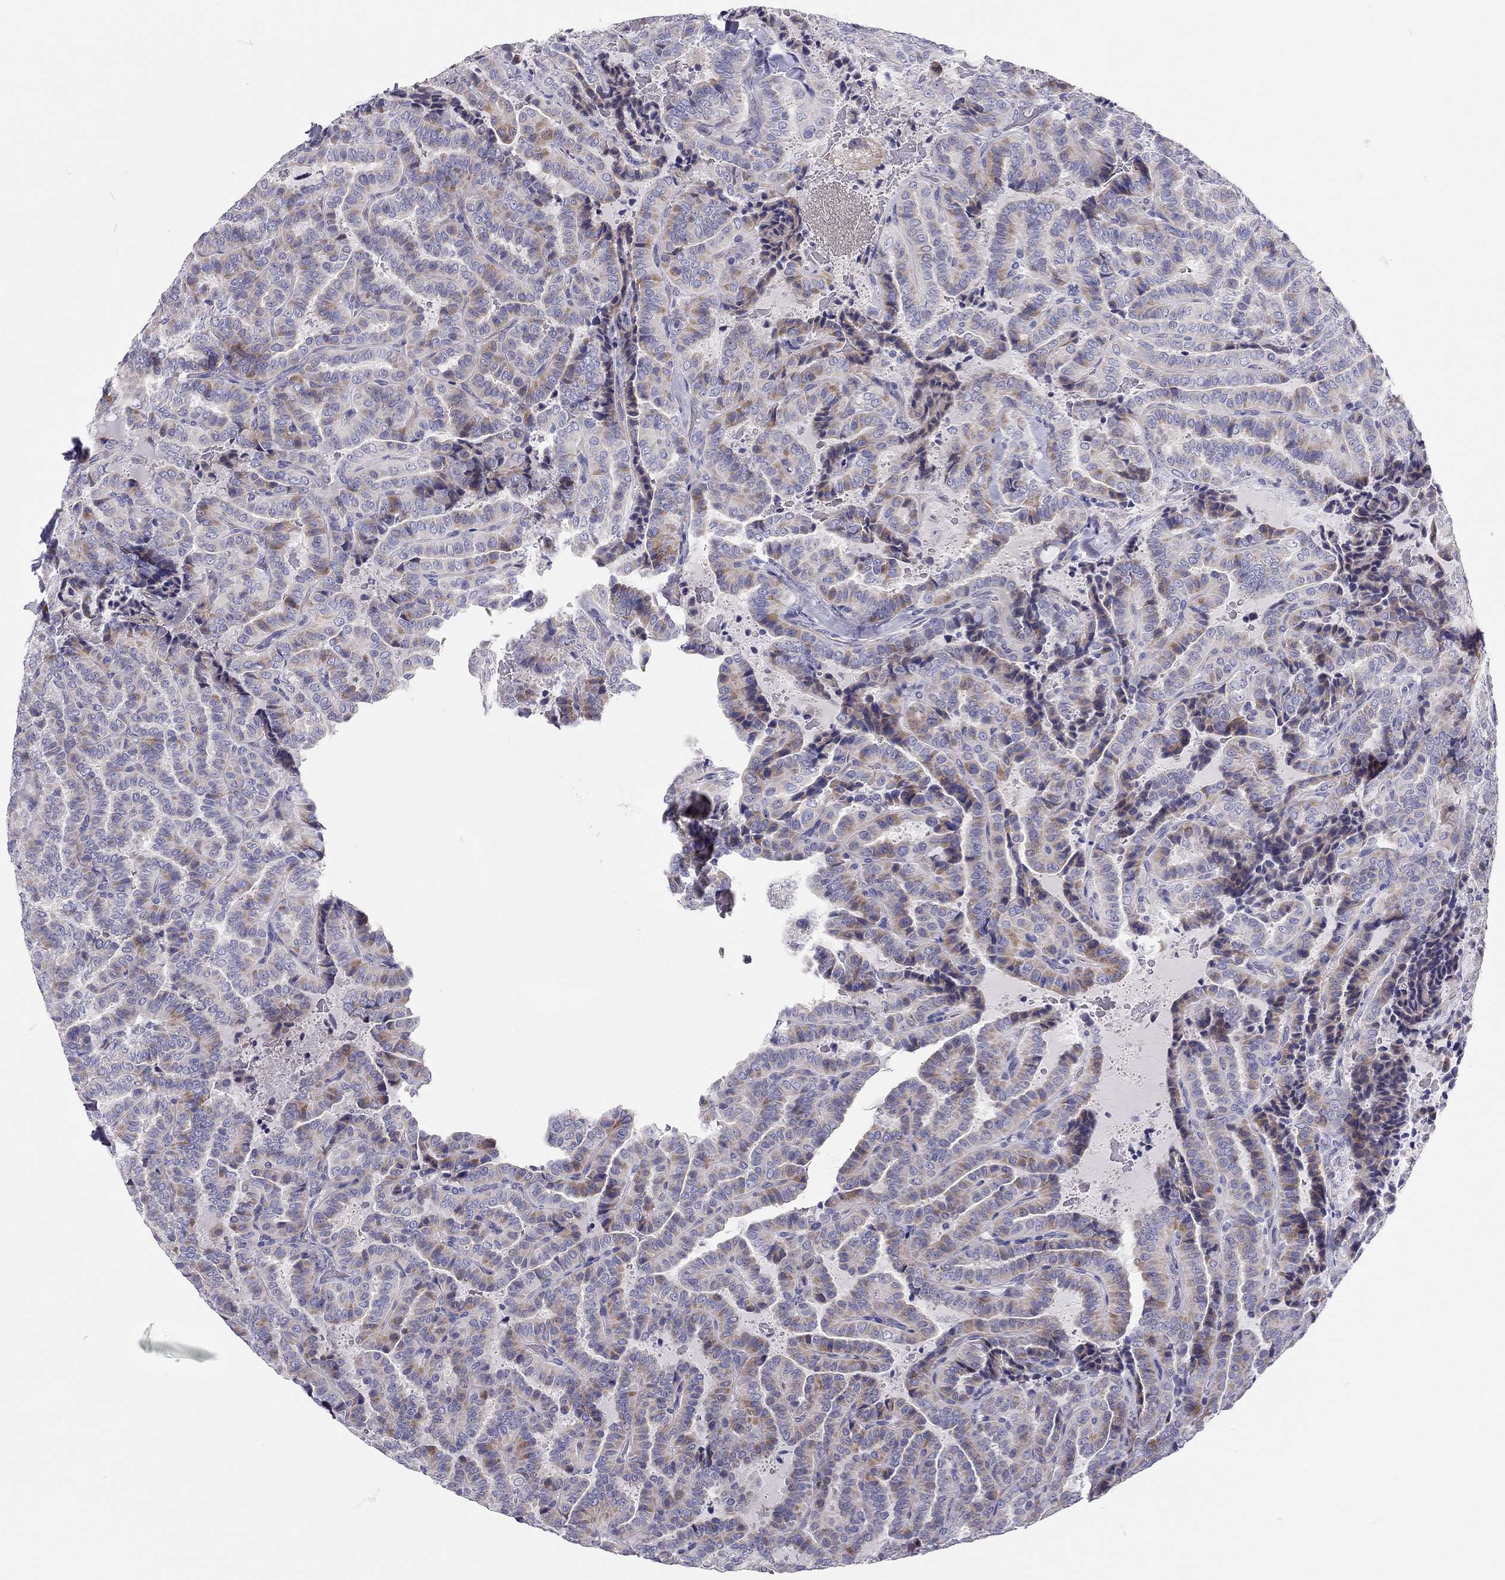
{"staining": {"intensity": "moderate", "quantity": "25%-75%", "location": "cytoplasmic/membranous"}, "tissue": "thyroid cancer", "cell_type": "Tumor cells", "image_type": "cancer", "snomed": [{"axis": "morphology", "description": "Papillary adenocarcinoma, NOS"}, {"axis": "topography", "description": "Thyroid gland"}], "caption": "The photomicrograph reveals staining of papillary adenocarcinoma (thyroid), revealing moderate cytoplasmic/membranous protein positivity (brown color) within tumor cells. Immunohistochemistry (ihc) stains the protein of interest in brown and the nuclei are stained blue.", "gene": "SCARB1", "patient": {"sex": "female", "age": 39}}